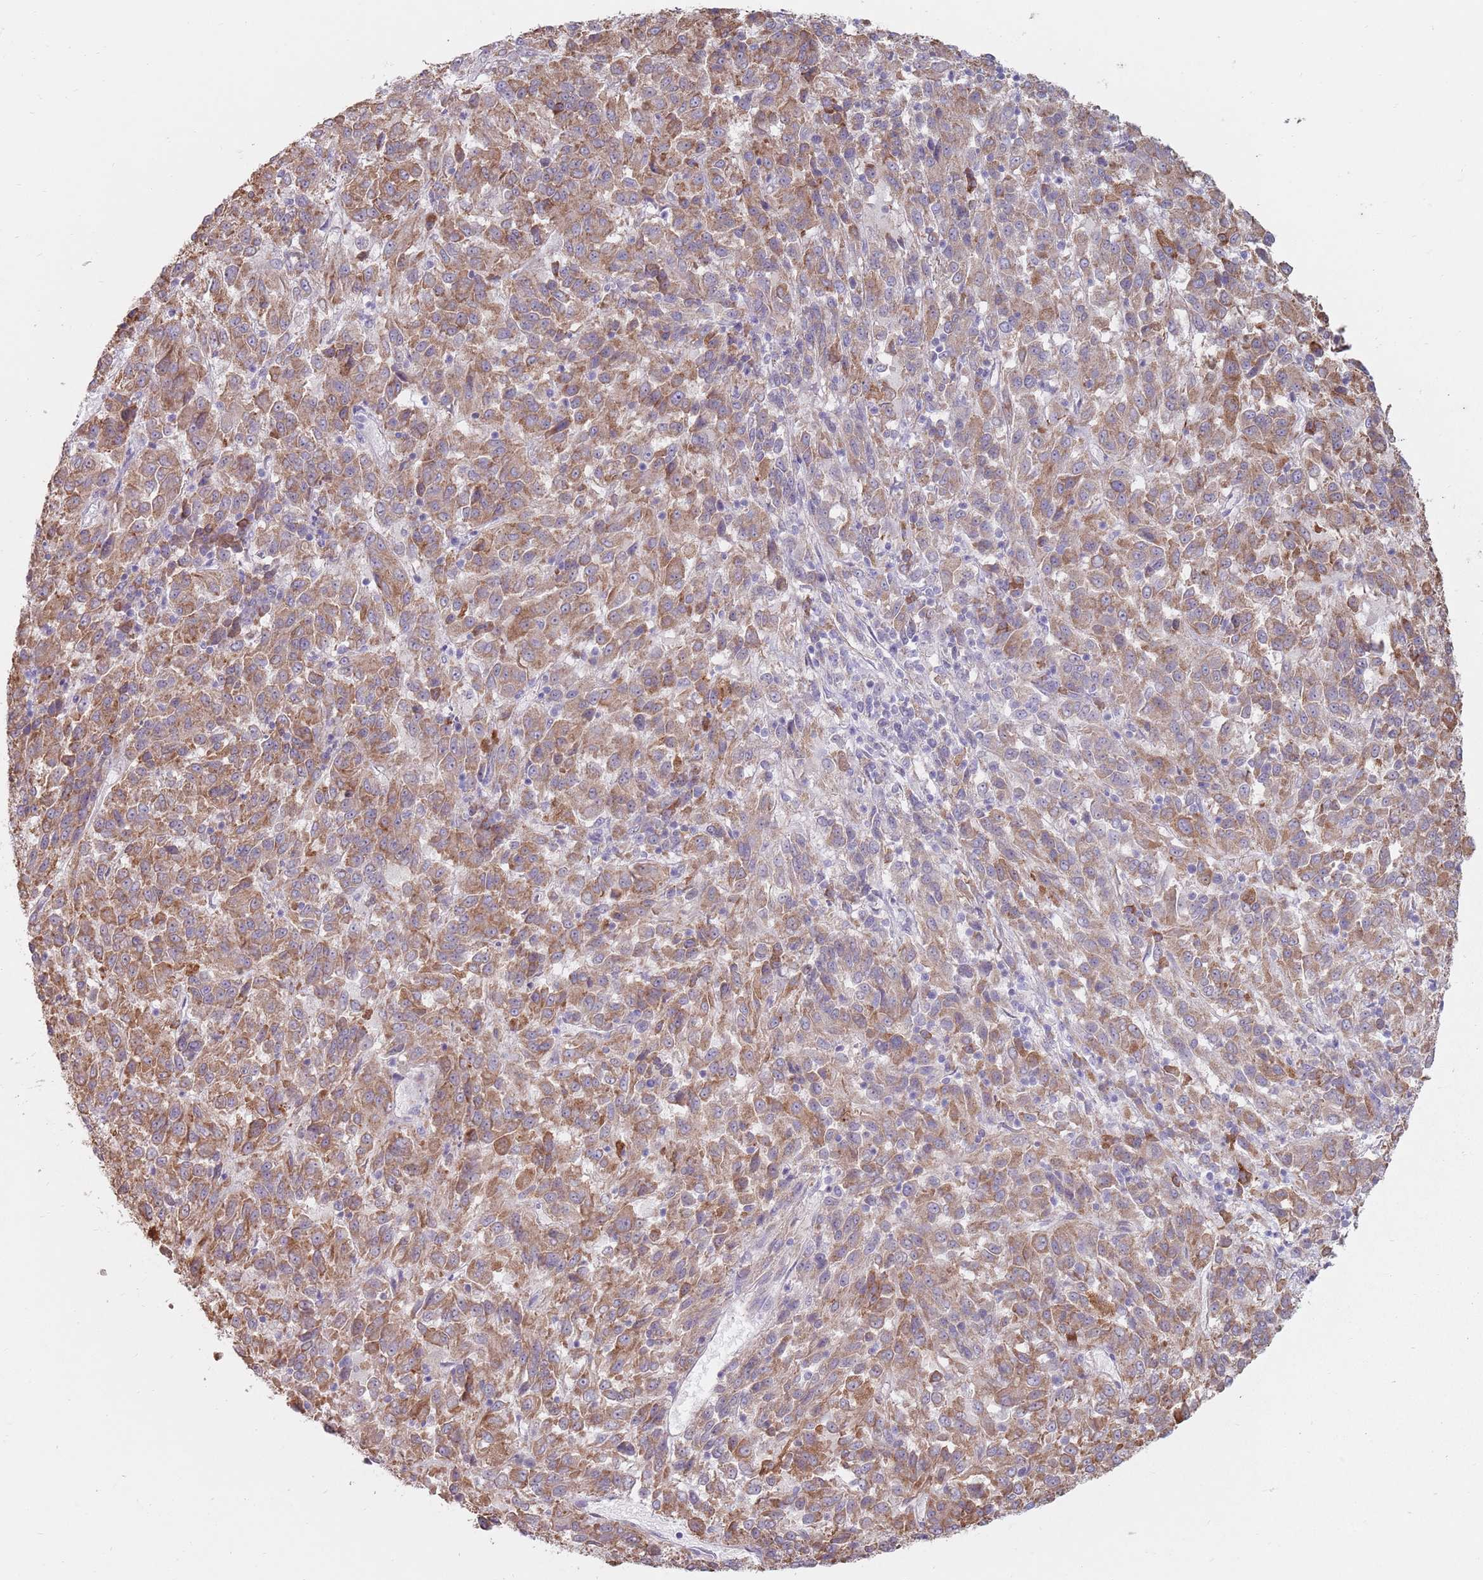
{"staining": {"intensity": "moderate", "quantity": ">75%", "location": "cytoplasmic/membranous"}, "tissue": "melanoma", "cell_type": "Tumor cells", "image_type": "cancer", "snomed": [{"axis": "morphology", "description": "Malignant melanoma, Metastatic site"}, {"axis": "topography", "description": "Lung"}], "caption": "Melanoma stained for a protein displays moderate cytoplasmic/membranous positivity in tumor cells. (brown staining indicates protein expression, while blue staining denotes nuclei).", "gene": "DXO", "patient": {"sex": "male", "age": 64}}